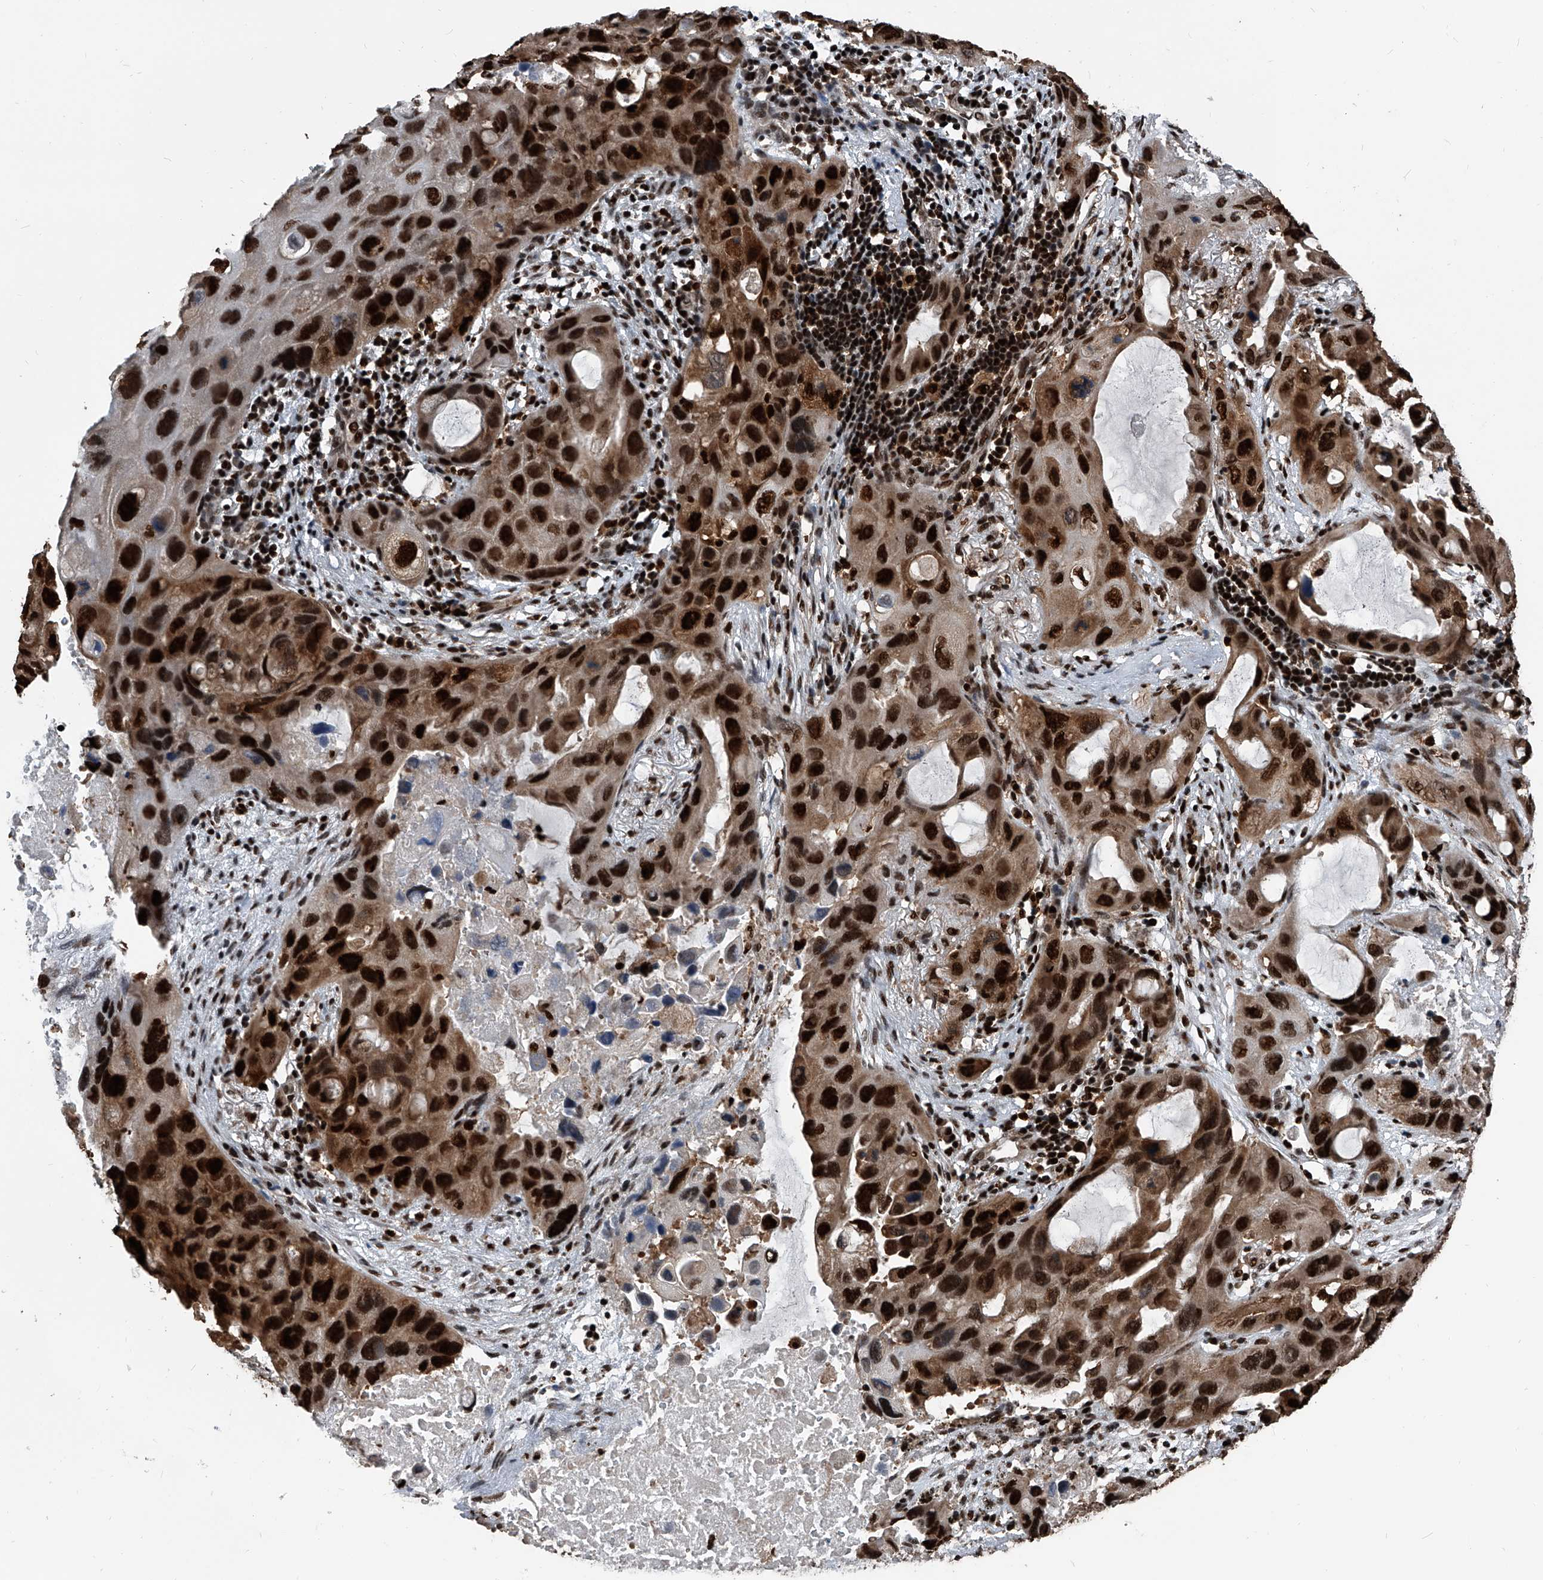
{"staining": {"intensity": "strong", "quantity": ">75%", "location": "cytoplasmic/membranous,nuclear"}, "tissue": "lung cancer", "cell_type": "Tumor cells", "image_type": "cancer", "snomed": [{"axis": "morphology", "description": "Squamous cell carcinoma, NOS"}, {"axis": "topography", "description": "Lung"}], "caption": "The immunohistochemical stain labels strong cytoplasmic/membranous and nuclear staining in tumor cells of lung cancer tissue. Immunohistochemistry stains the protein of interest in brown and the nuclei are stained blue.", "gene": "FKBP5", "patient": {"sex": "female", "age": 73}}